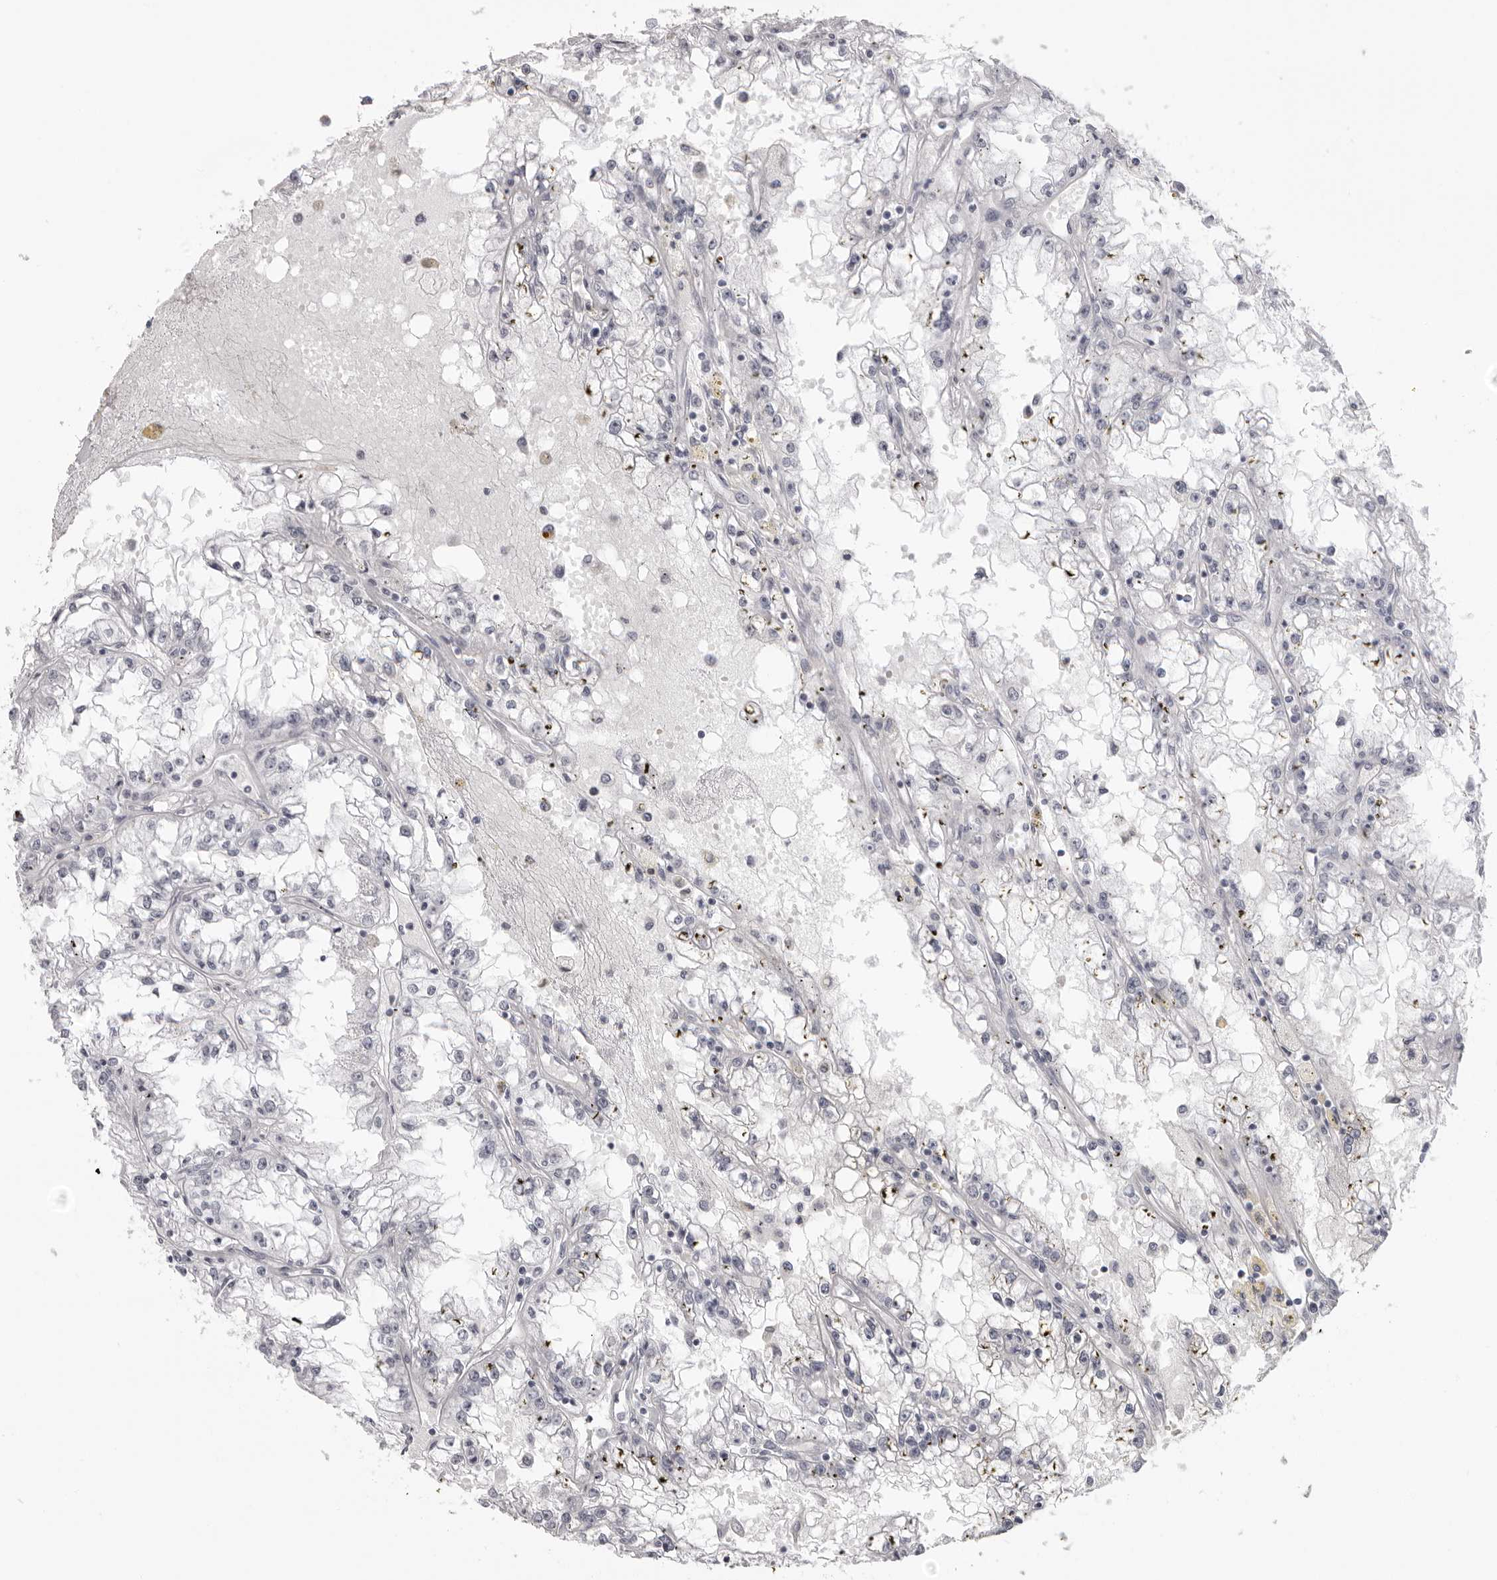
{"staining": {"intensity": "negative", "quantity": "none", "location": "none"}, "tissue": "renal cancer", "cell_type": "Tumor cells", "image_type": "cancer", "snomed": [{"axis": "morphology", "description": "Adenocarcinoma, NOS"}, {"axis": "topography", "description": "Kidney"}], "caption": "Immunohistochemical staining of renal cancer (adenocarcinoma) shows no significant staining in tumor cells.", "gene": "DNALI1", "patient": {"sex": "male", "age": 56}}